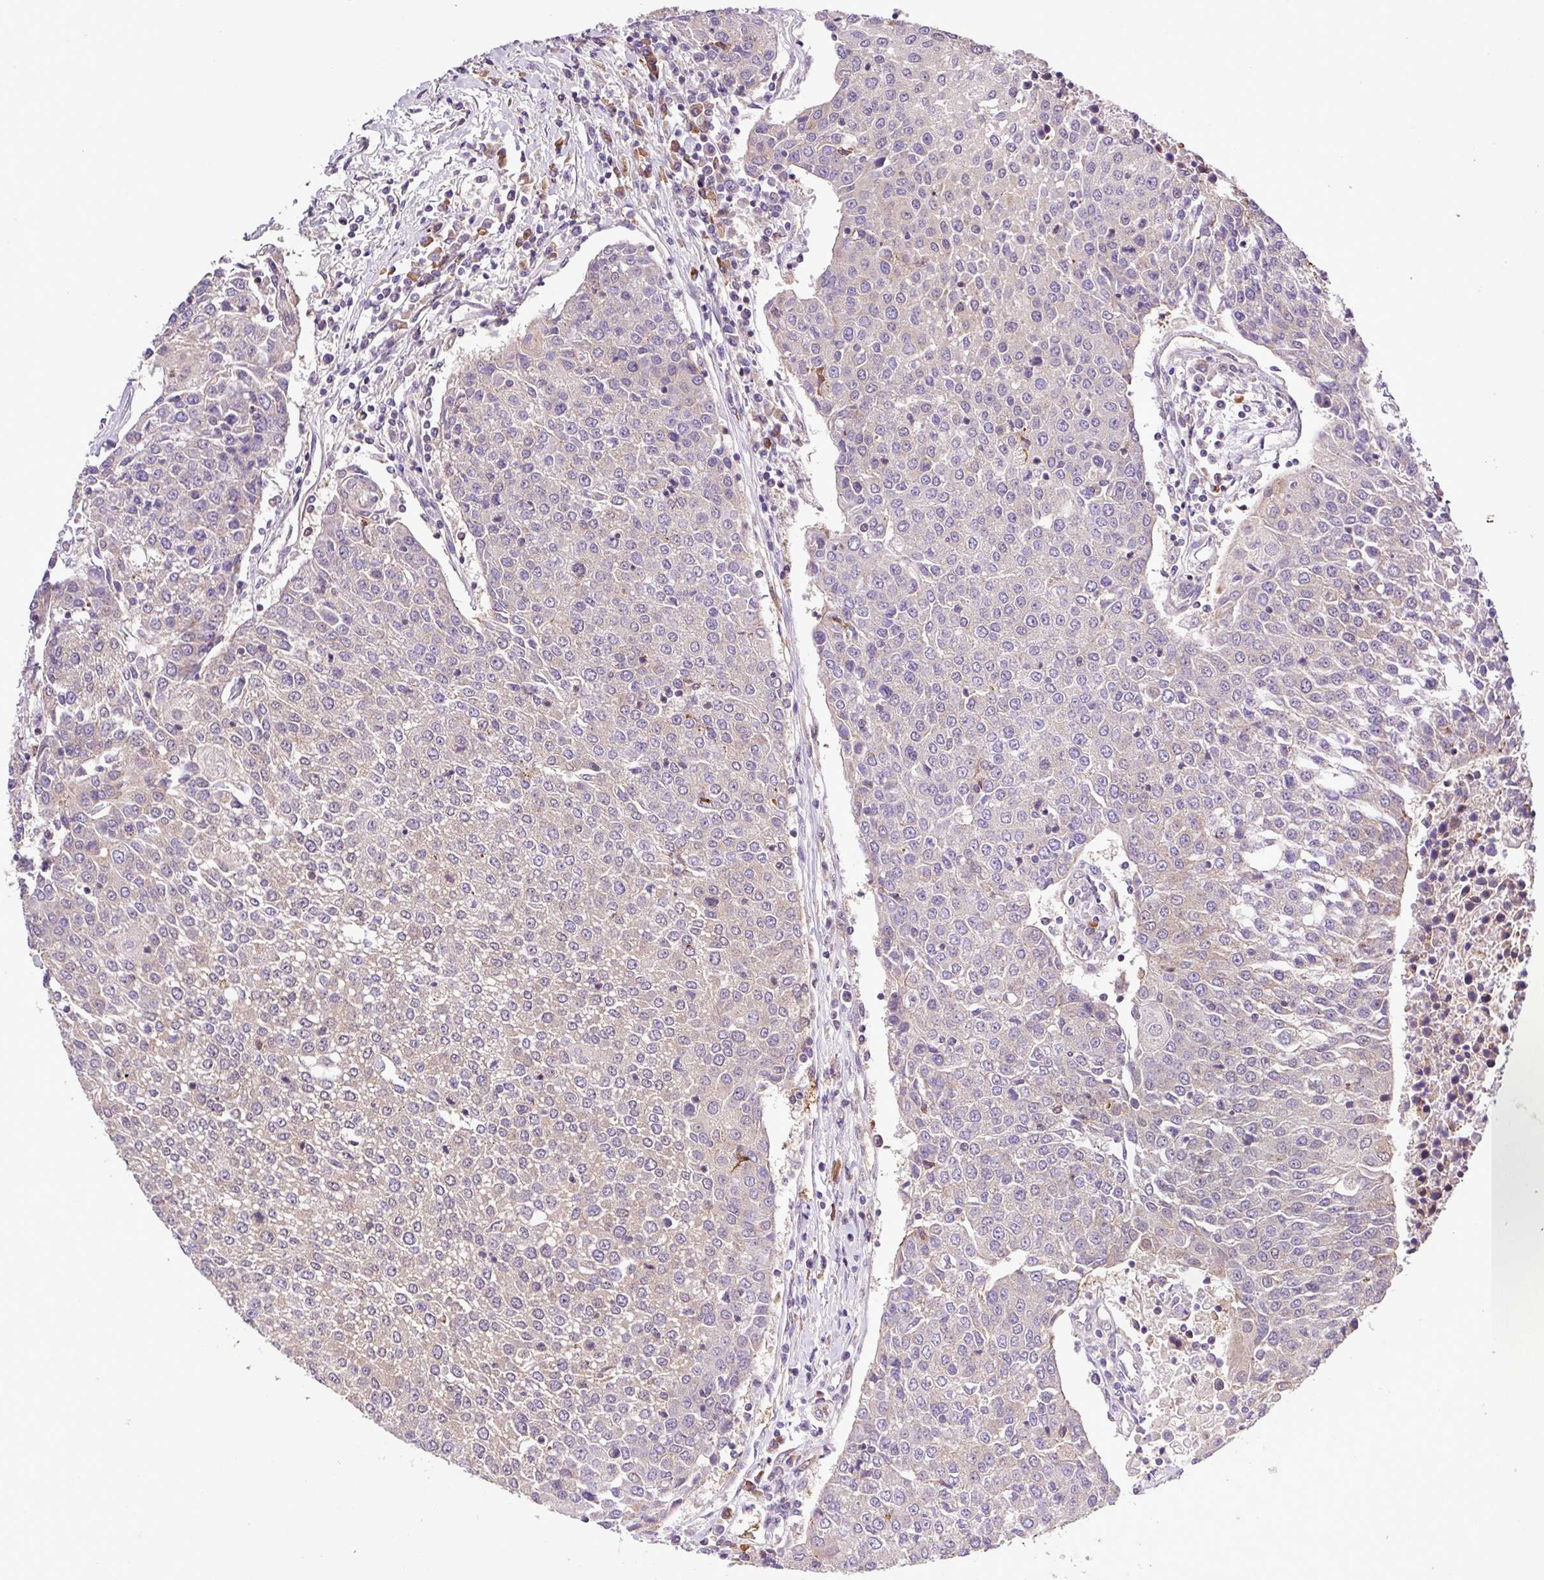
{"staining": {"intensity": "moderate", "quantity": "<25%", "location": "nuclear"}, "tissue": "urothelial cancer", "cell_type": "Tumor cells", "image_type": "cancer", "snomed": [{"axis": "morphology", "description": "Urothelial carcinoma, High grade"}, {"axis": "topography", "description": "Urinary bladder"}], "caption": "Brown immunohistochemical staining in human urothelial cancer reveals moderate nuclear staining in approximately <25% of tumor cells.", "gene": "CARHSP1", "patient": {"sex": "female", "age": 85}}